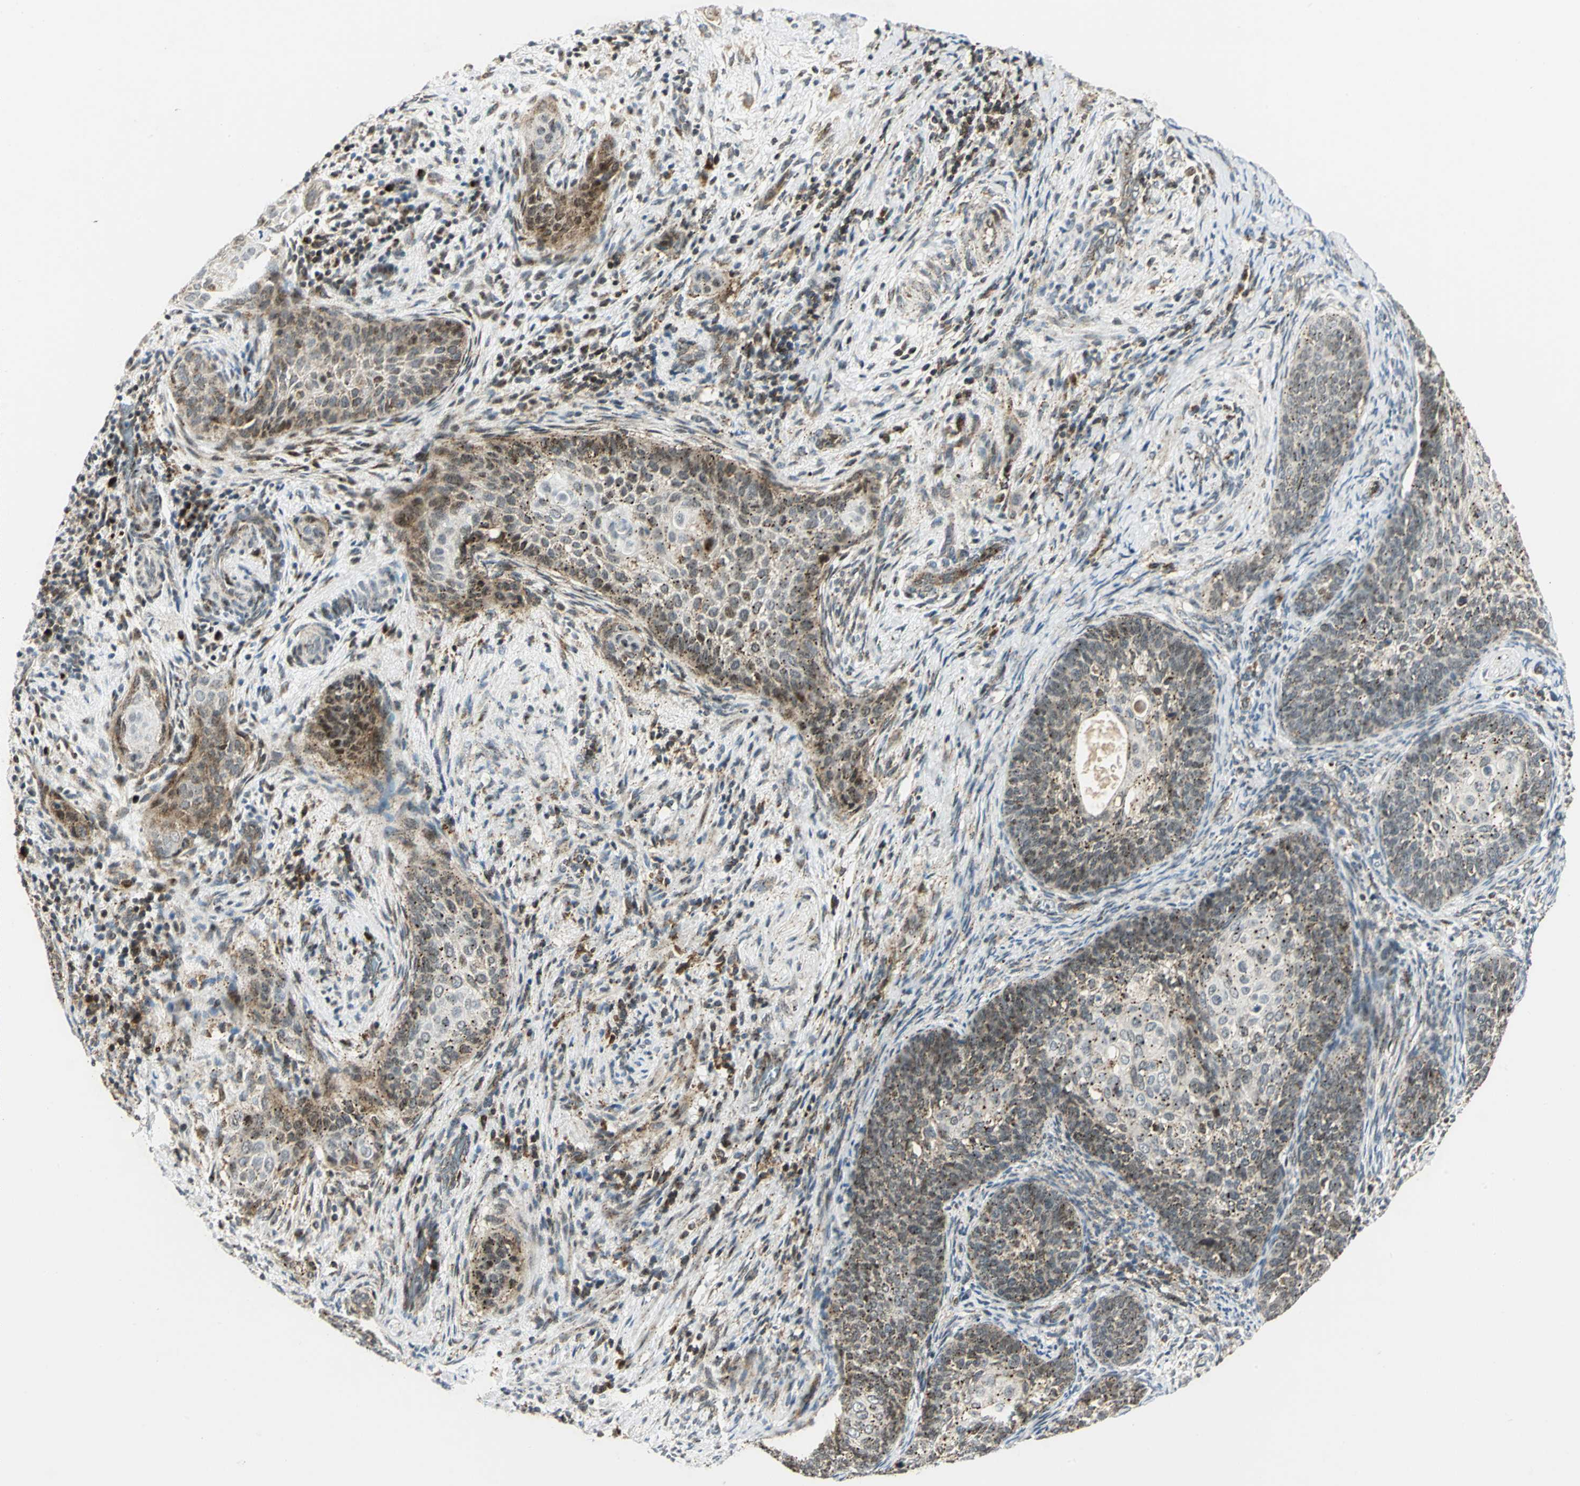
{"staining": {"intensity": "moderate", "quantity": ">75%", "location": "cytoplasmic/membranous"}, "tissue": "cervical cancer", "cell_type": "Tumor cells", "image_type": "cancer", "snomed": [{"axis": "morphology", "description": "Squamous cell carcinoma, NOS"}, {"axis": "topography", "description": "Cervix"}], "caption": "Cervical cancer (squamous cell carcinoma) stained for a protein demonstrates moderate cytoplasmic/membranous positivity in tumor cells.", "gene": "ATP6V1A", "patient": {"sex": "female", "age": 33}}